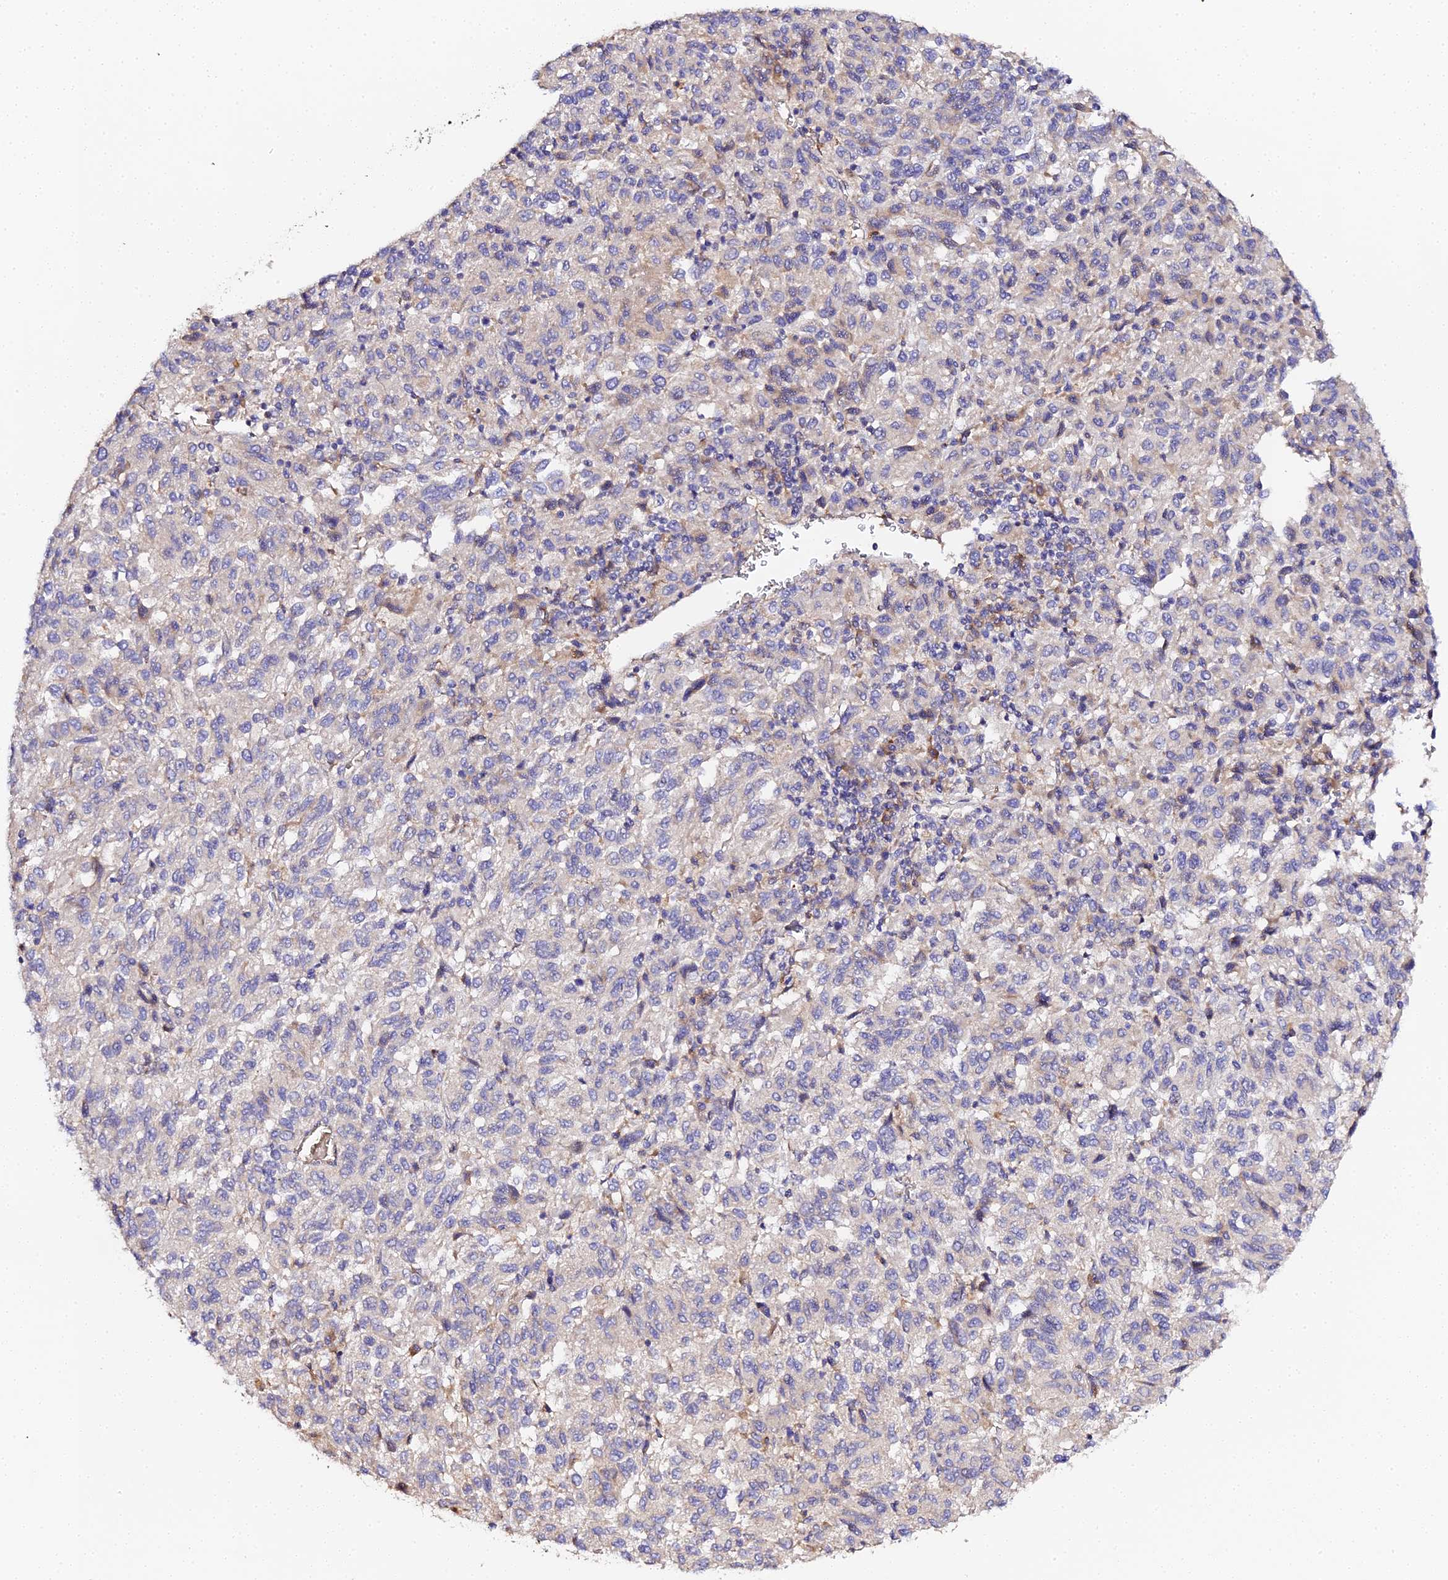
{"staining": {"intensity": "negative", "quantity": "none", "location": "none"}, "tissue": "melanoma", "cell_type": "Tumor cells", "image_type": "cancer", "snomed": [{"axis": "morphology", "description": "Malignant melanoma, Metastatic site"}, {"axis": "topography", "description": "Lung"}], "caption": "IHC of melanoma shows no positivity in tumor cells. (DAB (3,3'-diaminobenzidine) immunohistochemistry (IHC), high magnification).", "gene": "SCX", "patient": {"sex": "male", "age": 64}}